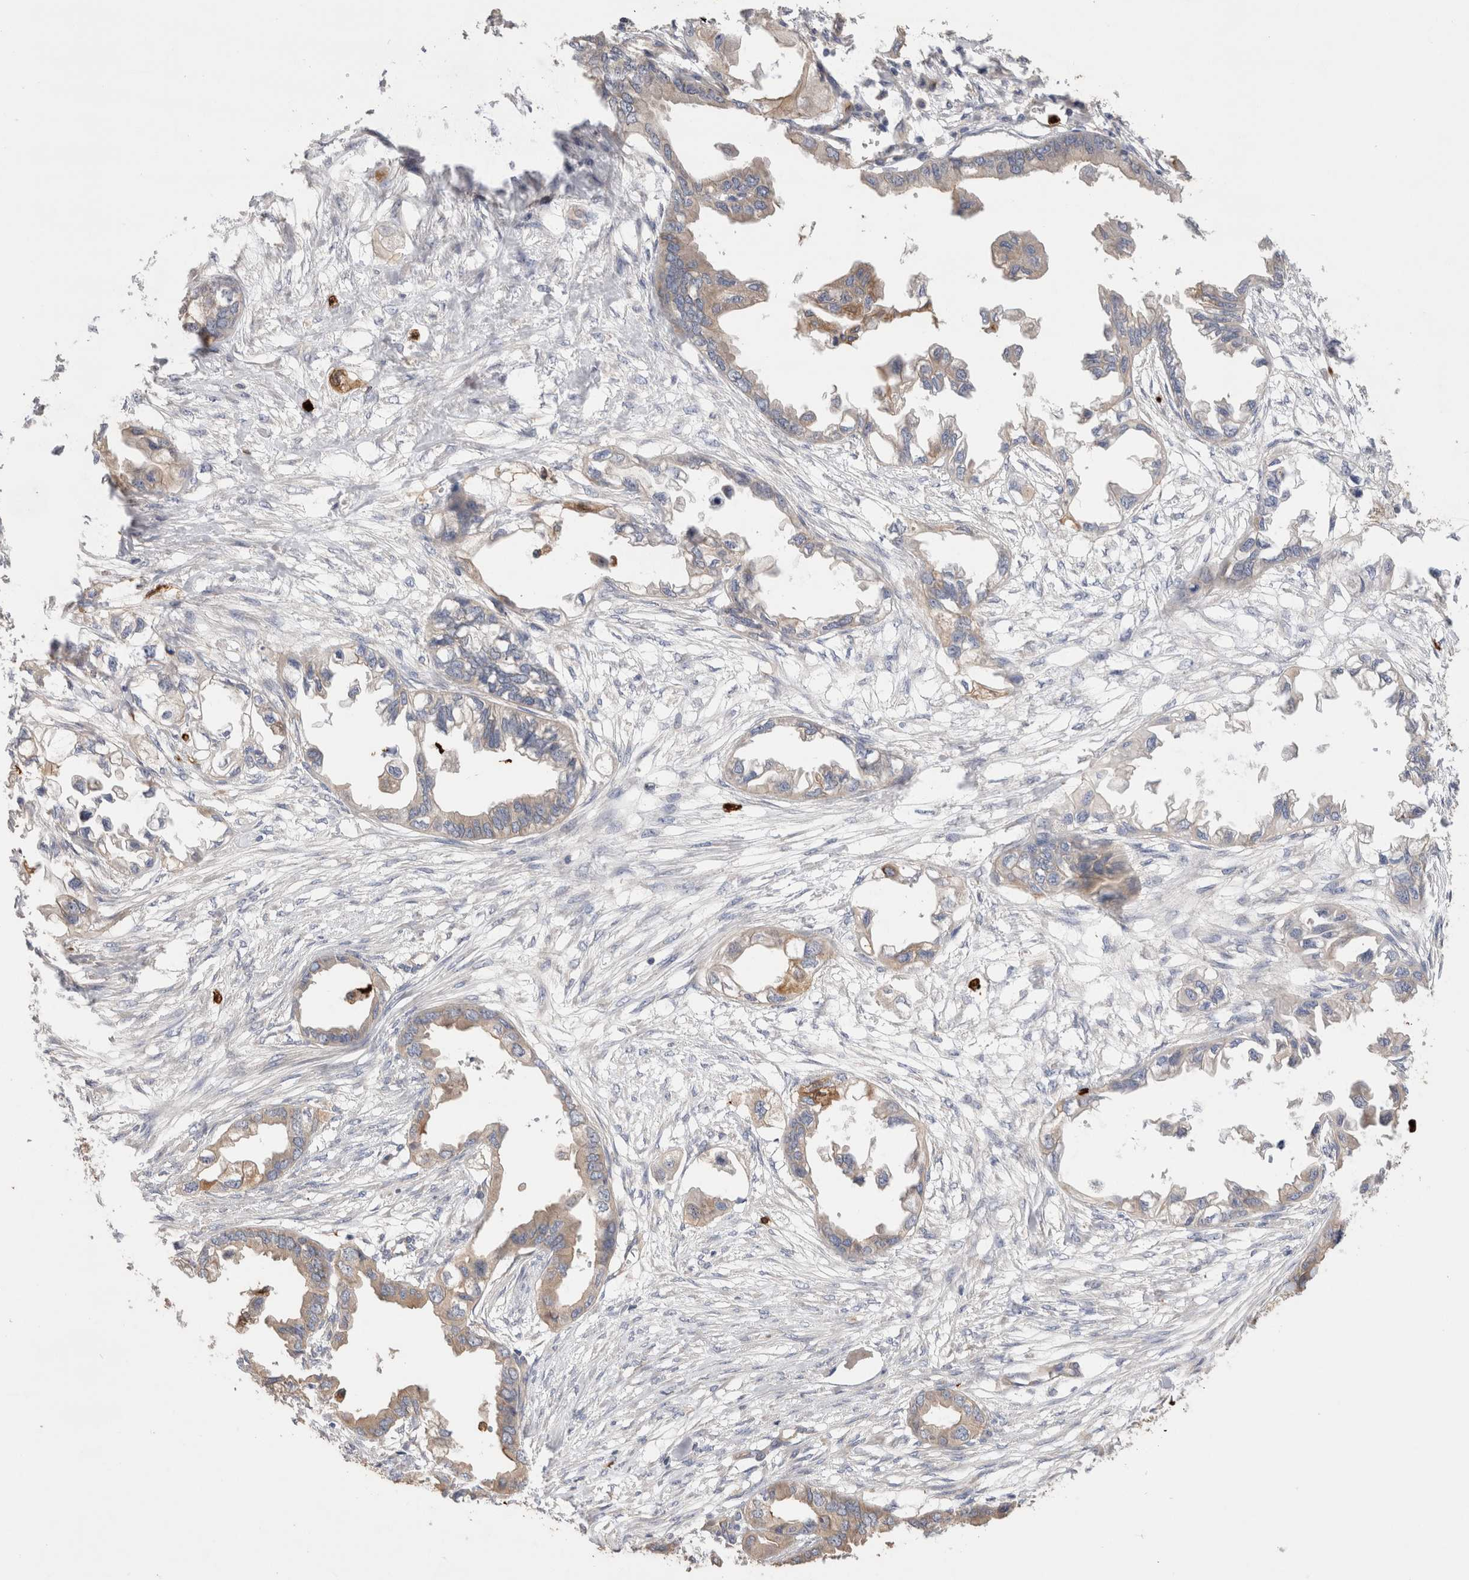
{"staining": {"intensity": "weak", "quantity": "<25%", "location": "cytoplasmic/membranous"}, "tissue": "endometrial cancer", "cell_type": "Tumor cells", "image_type": "cancer", "snomed": [{"axis": "morphology", "description": "Adenocarcinoma, NOS"}, {"axis": "morphology", "description": "Adenocarcinoma, metastatic, NOS"}, {"axis": "topography", "description": "Adipose tissue"}, {"axis": "topography", "description": "Endometrium"}], "caption": "The photomicrograph exhibits no staining of tumor cells in endometrial cancer (metastatic adenocarcinoma).", "gene": "NXT2", "patient": {"sex": "female", "age": 67}}